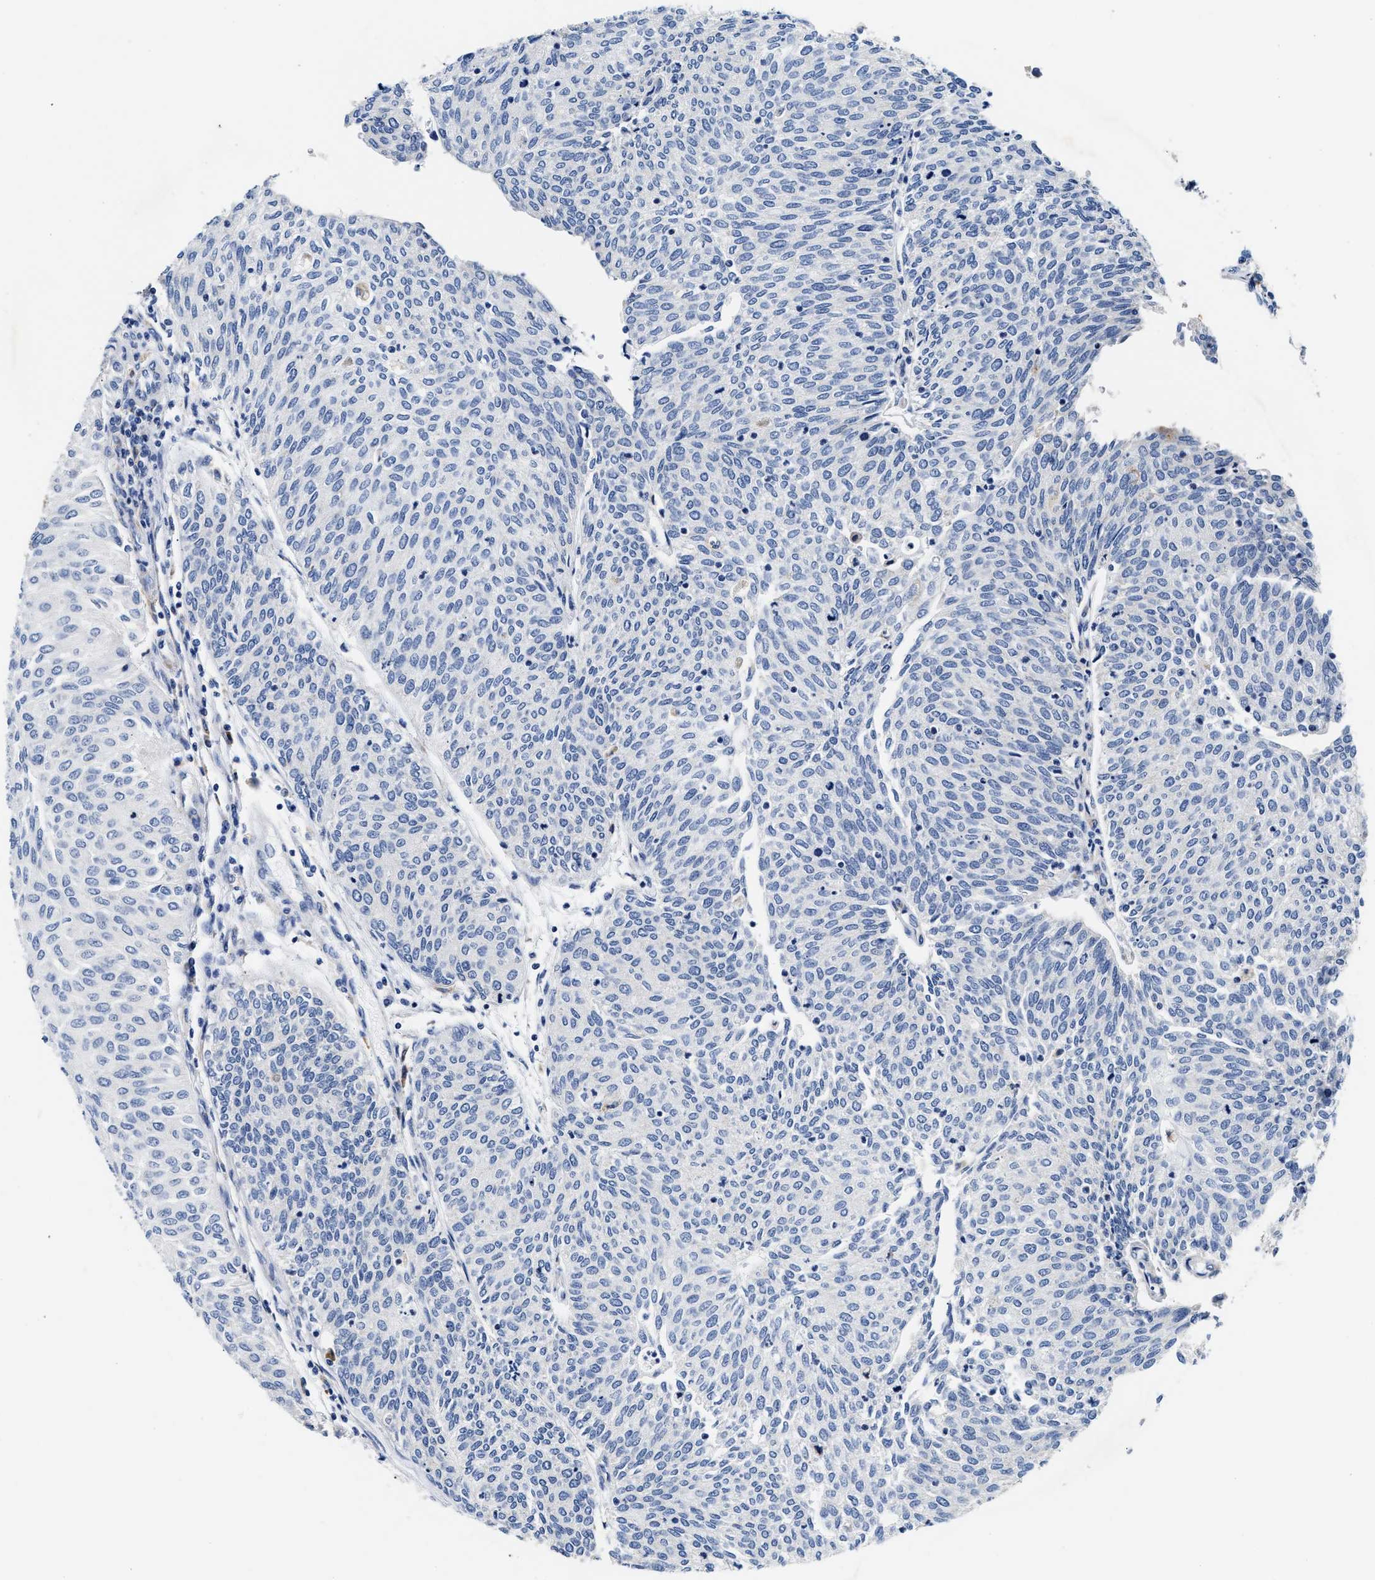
{"staining": {"intensity": "negative", "quantity": "none", "location": "none"}, "tissue": "urothelial cancer", "cell_type": "Tumor cells", "image_type": "cancer", "snomed": [{"axis": "morphology", "description": "Urothelial carcinoma, Low grade"}, {"axis": "topography", "description": "Urinary bladder"}], "caption": "Histopathology image shows no protein staining in tumor cells of urothelial cancer tissue.", "gene": "ACADVL", "patient": {"sex": "female", "age": 79}}